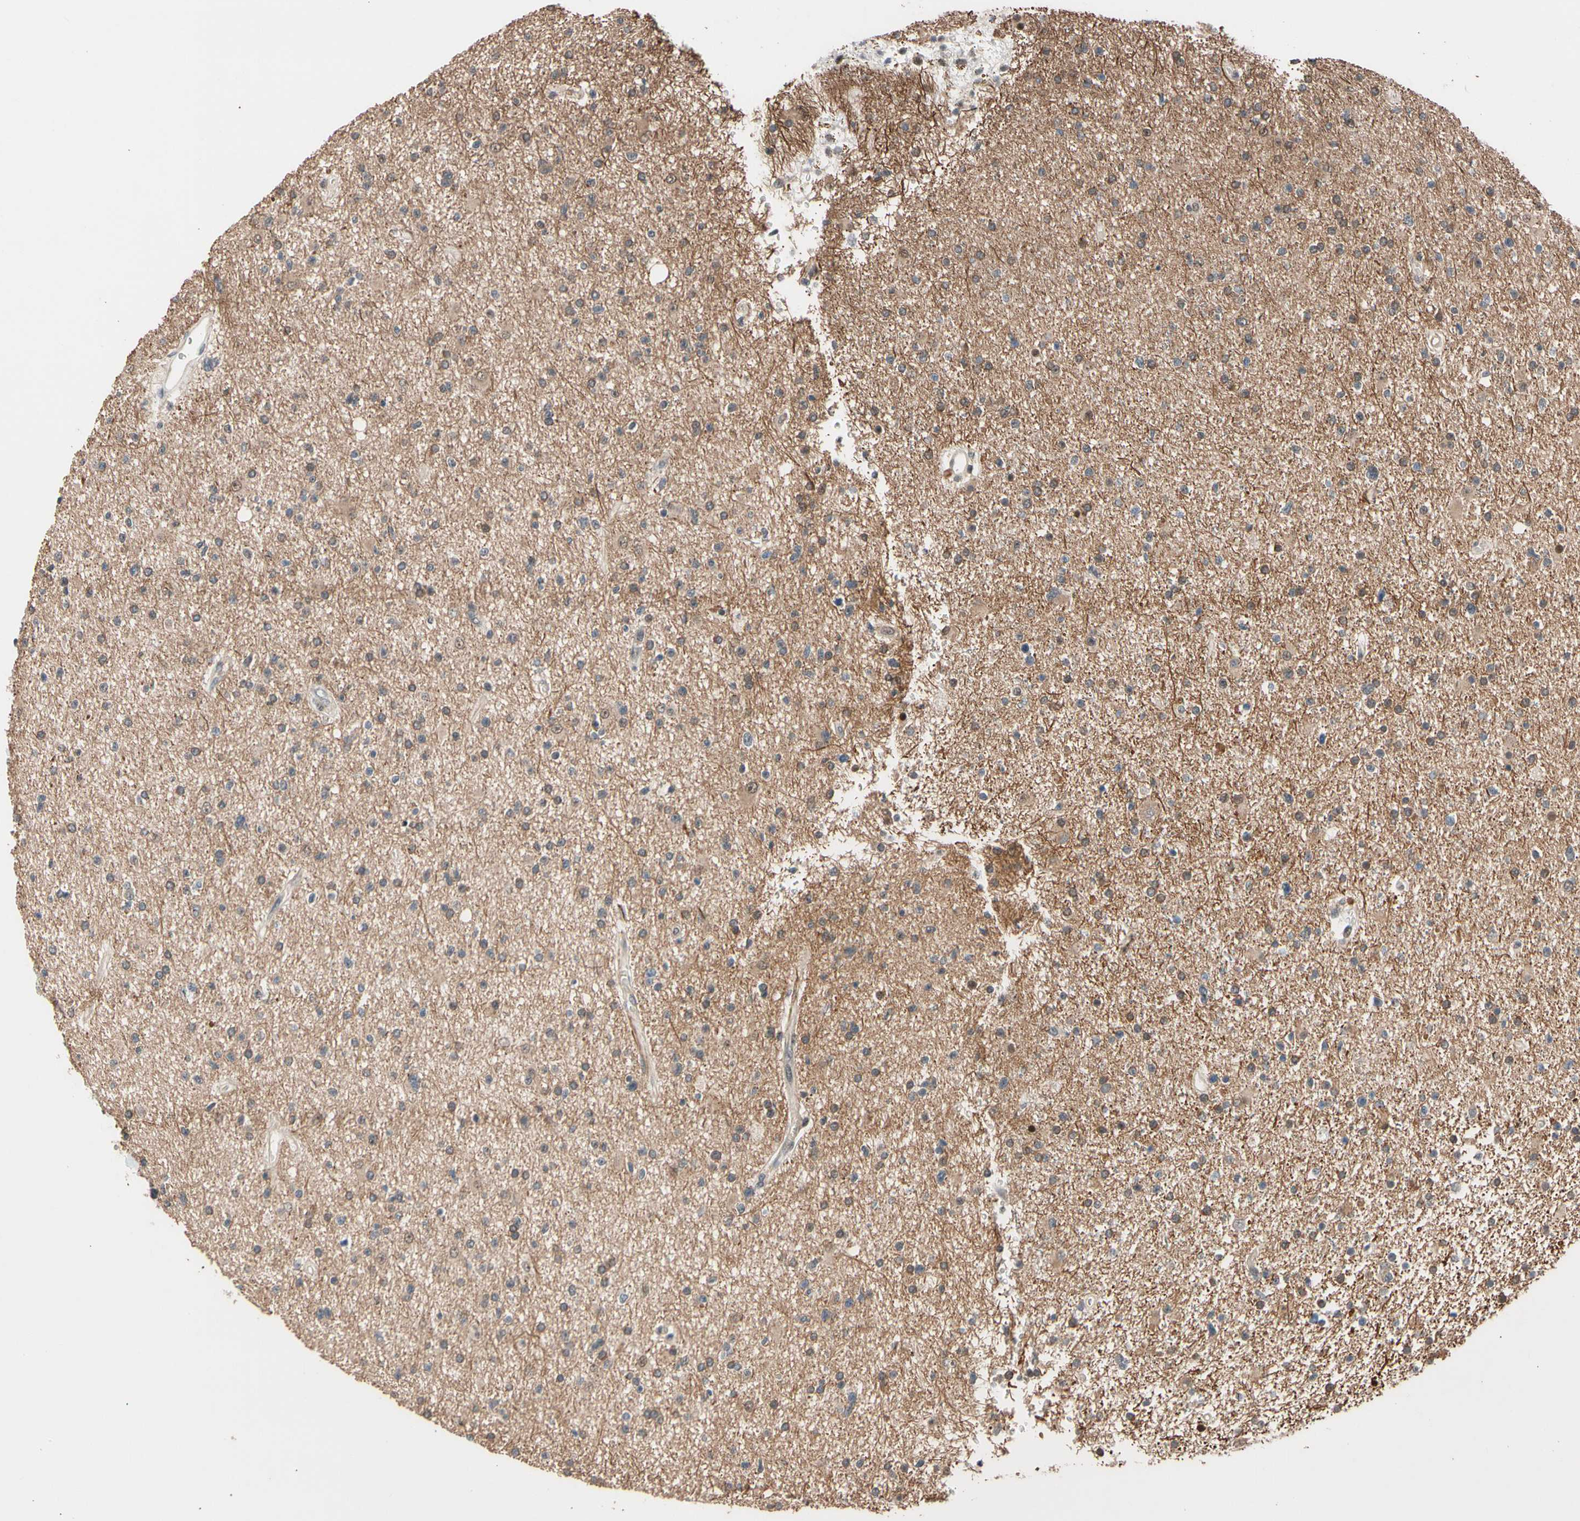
{"staining": {"intensity": "moderate", "quantity": "<25%", "location": "cytoplasmic/membranous,nuclear"}, "tissue": "glioma", "cell_type": "Tumor cells", "image_type": "cancer", "snomed": [{"axis": "morphology", "description": "Glioma, malignant, High grade"}, {"axis": "topography", "description": "Brain"}], "caption": "The photomicrograph exhibits a brown stain indicating the presence of a protein in the cytoplasmic/membranous and nuclear of tumor cells in malignant glioma (high-grade).", "gene": "NGEF", "patient": {"sex": "male", "age": 33}}